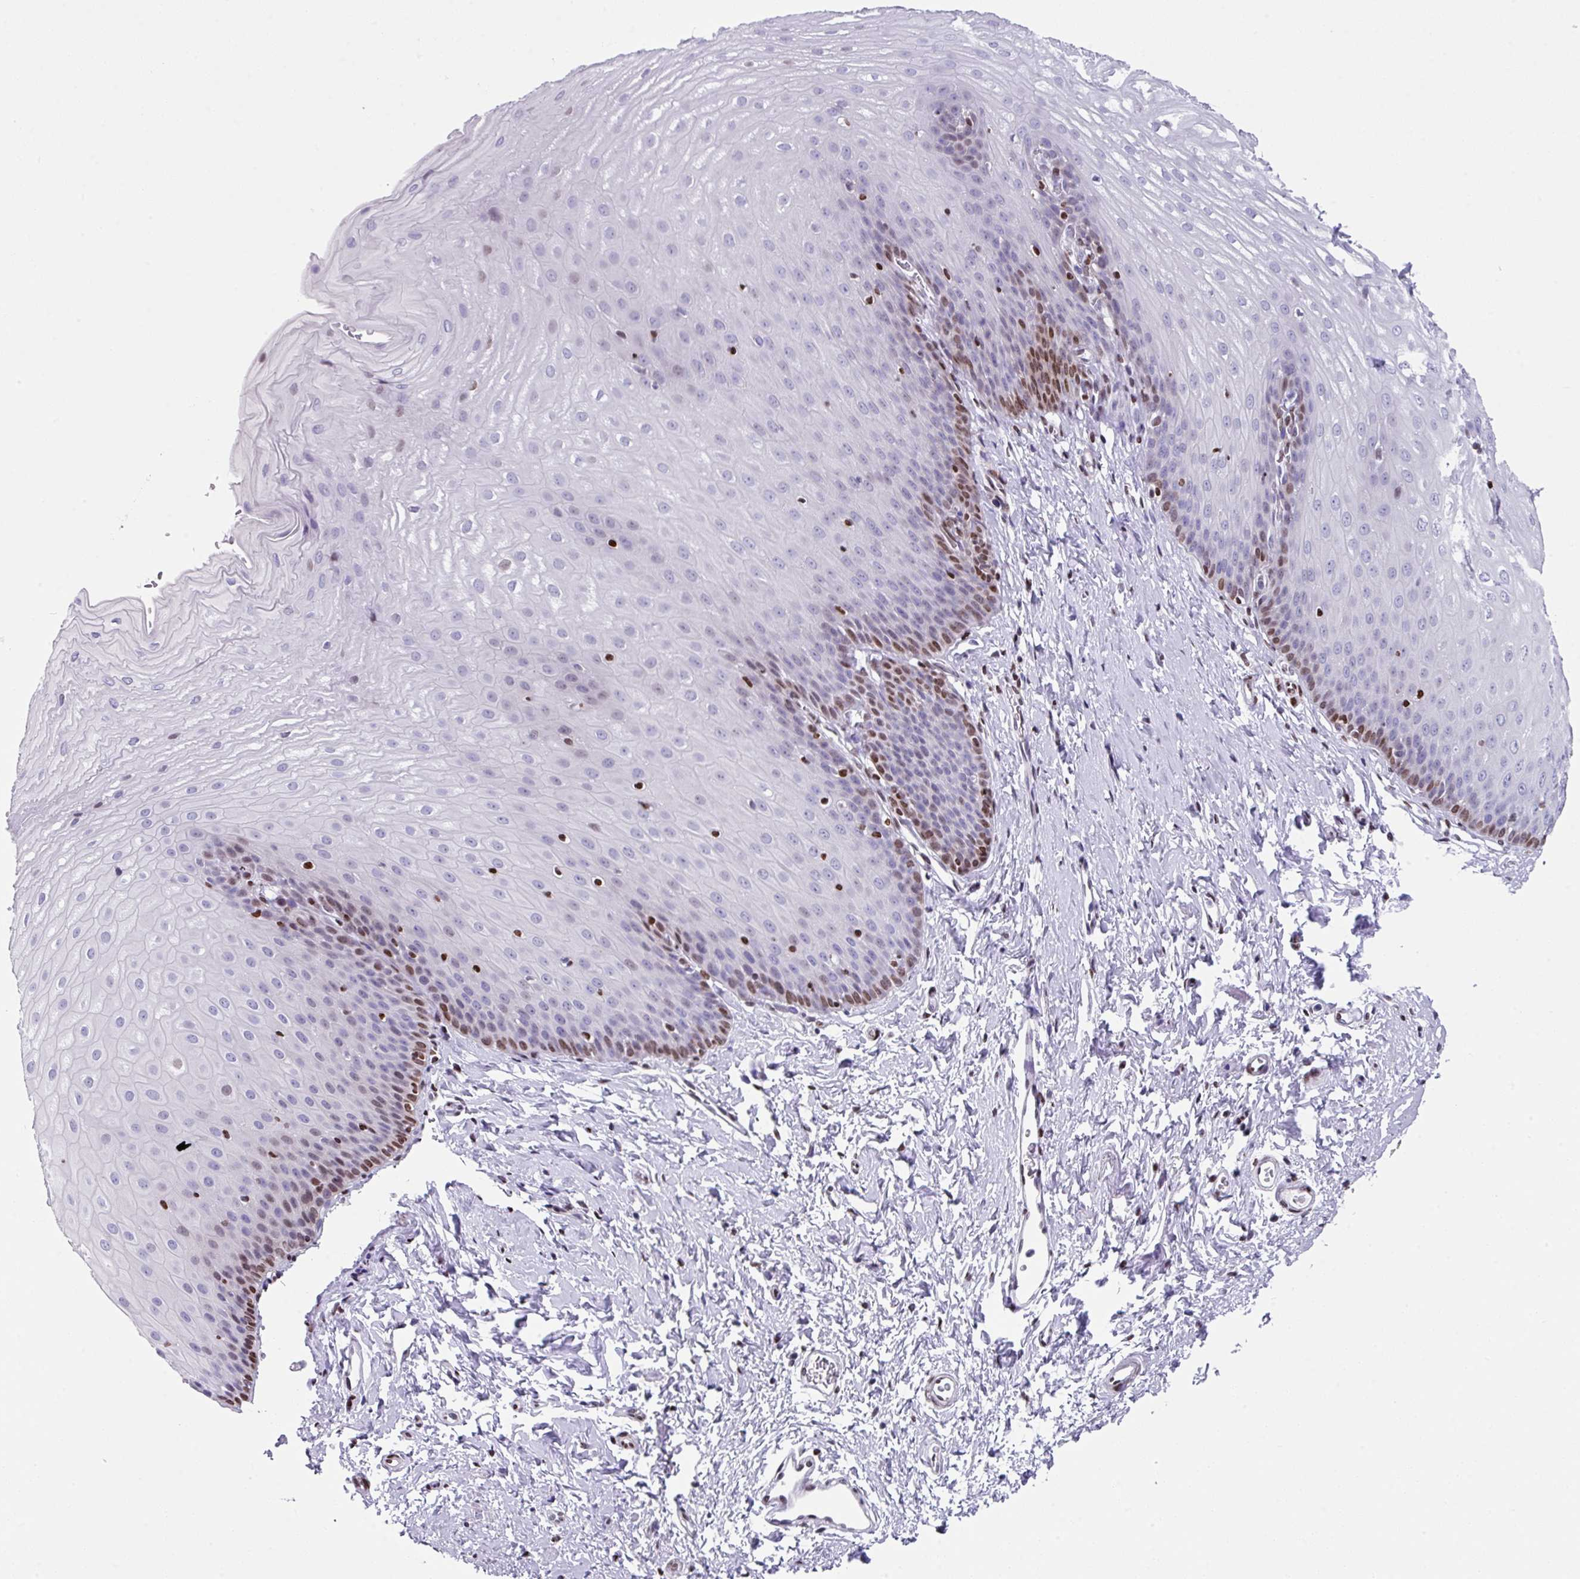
{"staining": {"intensity": "moderate", "quantity": "25%-75%", "location": "nuclear"}, "tissue": "esophagus", "cell_type": "Squamous epithelial cells", "image_type": "normal", "snomed": [{"axis": "morphology", "description": "Normal tissue, NOS"}, {"axis": "topography", "description": "Esophagus"}], "caption": "Squamous epithelial cells exhibit medium levels of moderate nuclear staining in approximately 25%-75% of cells in benign esophagus. The staining was performed using DAB, with brown indicating positive protein expression. Nuclei are stained blue with hematoxylin.", "gene": "TCF3", "patient": {"sex": "male", "age": 70}}